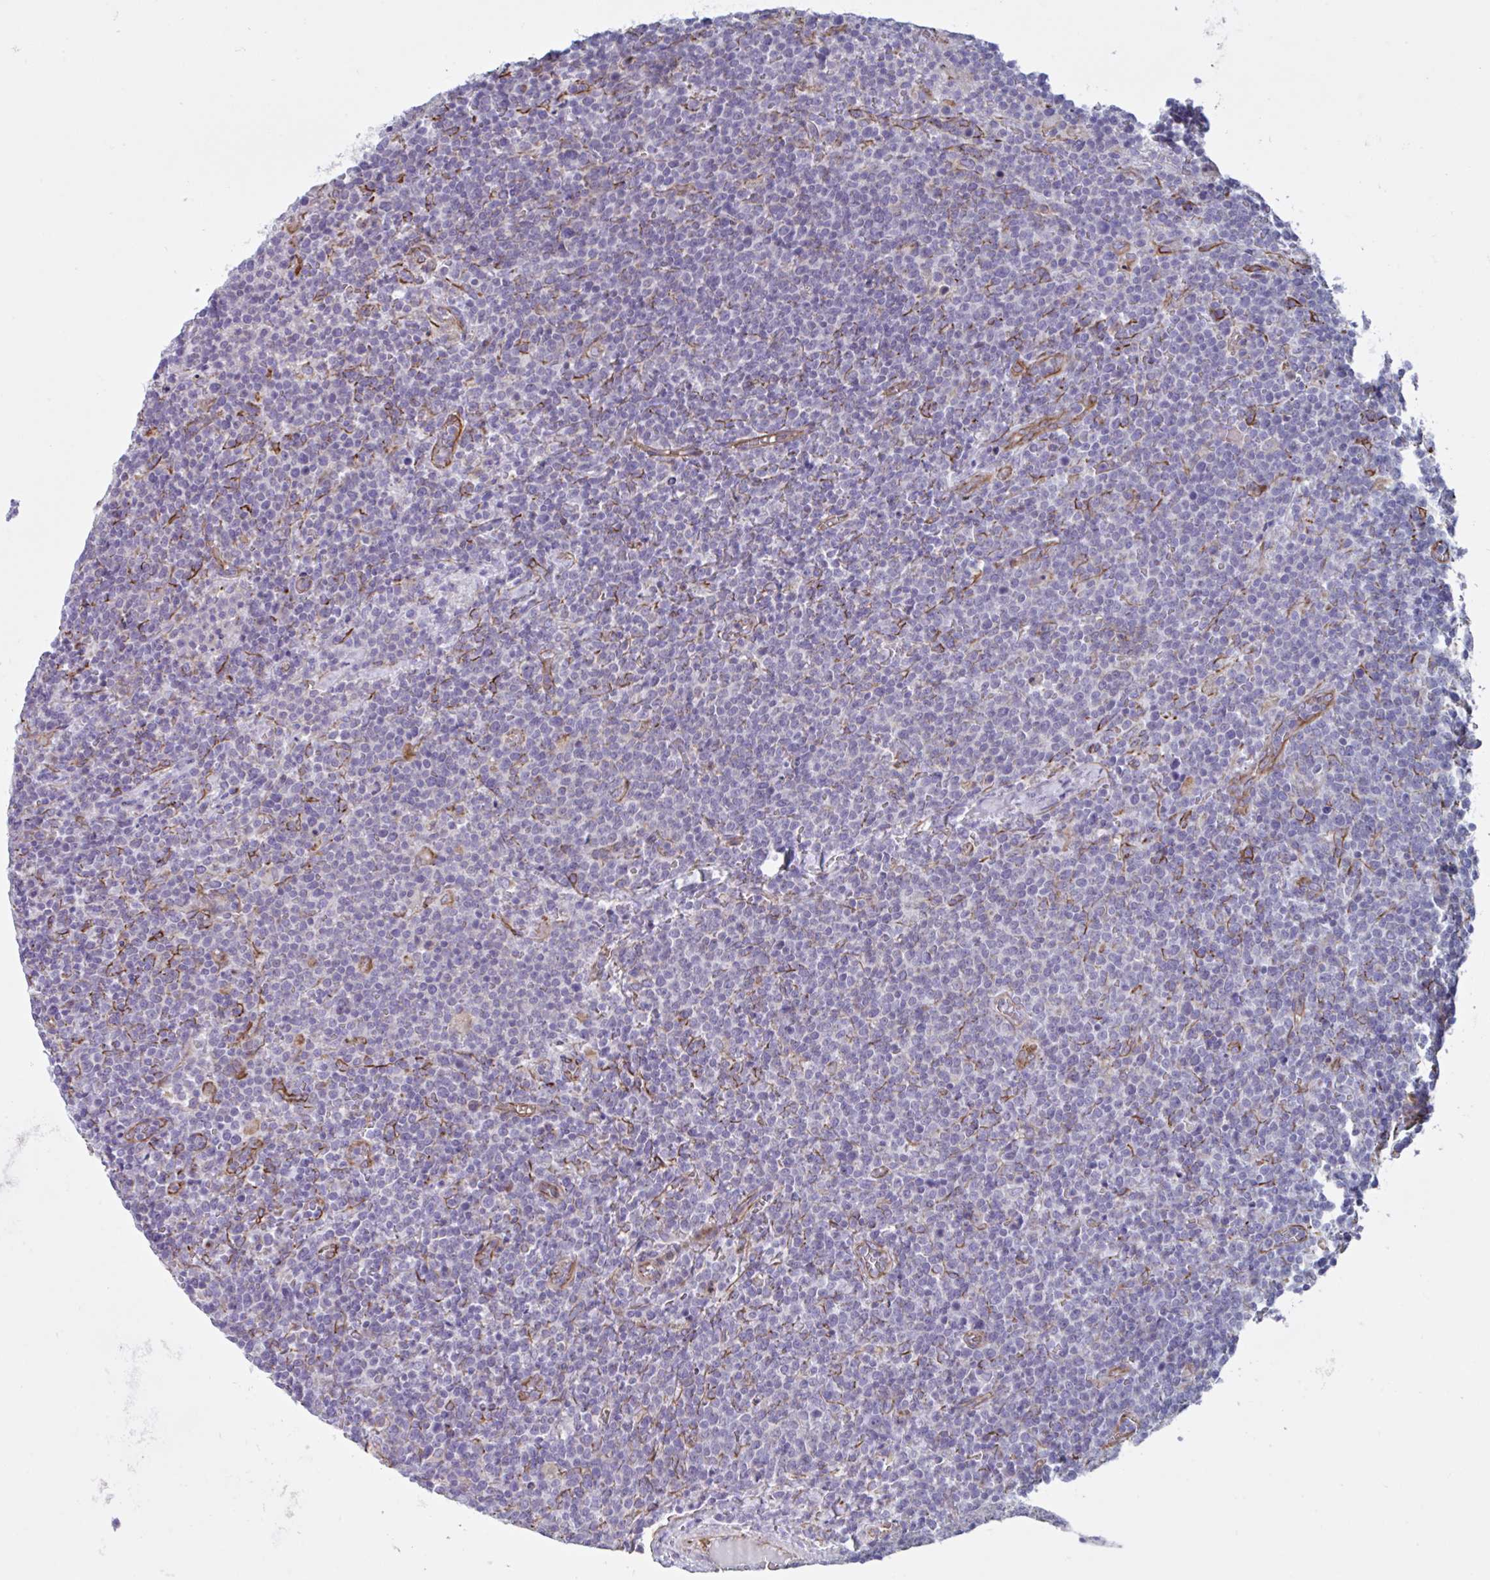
{"staining": {"intensity": "negative", "quantity": "none", "location": "none"}, "tissue": "lymphoma", "cell_type": "Tumor cells", "image_type": "cancer", "snomed": [{"axis": "morphology", "description": "Malignant lymphoma, non-Hodgkin's type, High grade"}, {"axis": "topography", "description": "Lymph node"}], "caption": "This is an immunohistochemistry micrograph of malignant lymphoma, non-Hodgkin's type (high-grade). There is no expression in tumor cells.", "gene": "TMEM86B", "patient": {"sex": "male", "age": 61}}